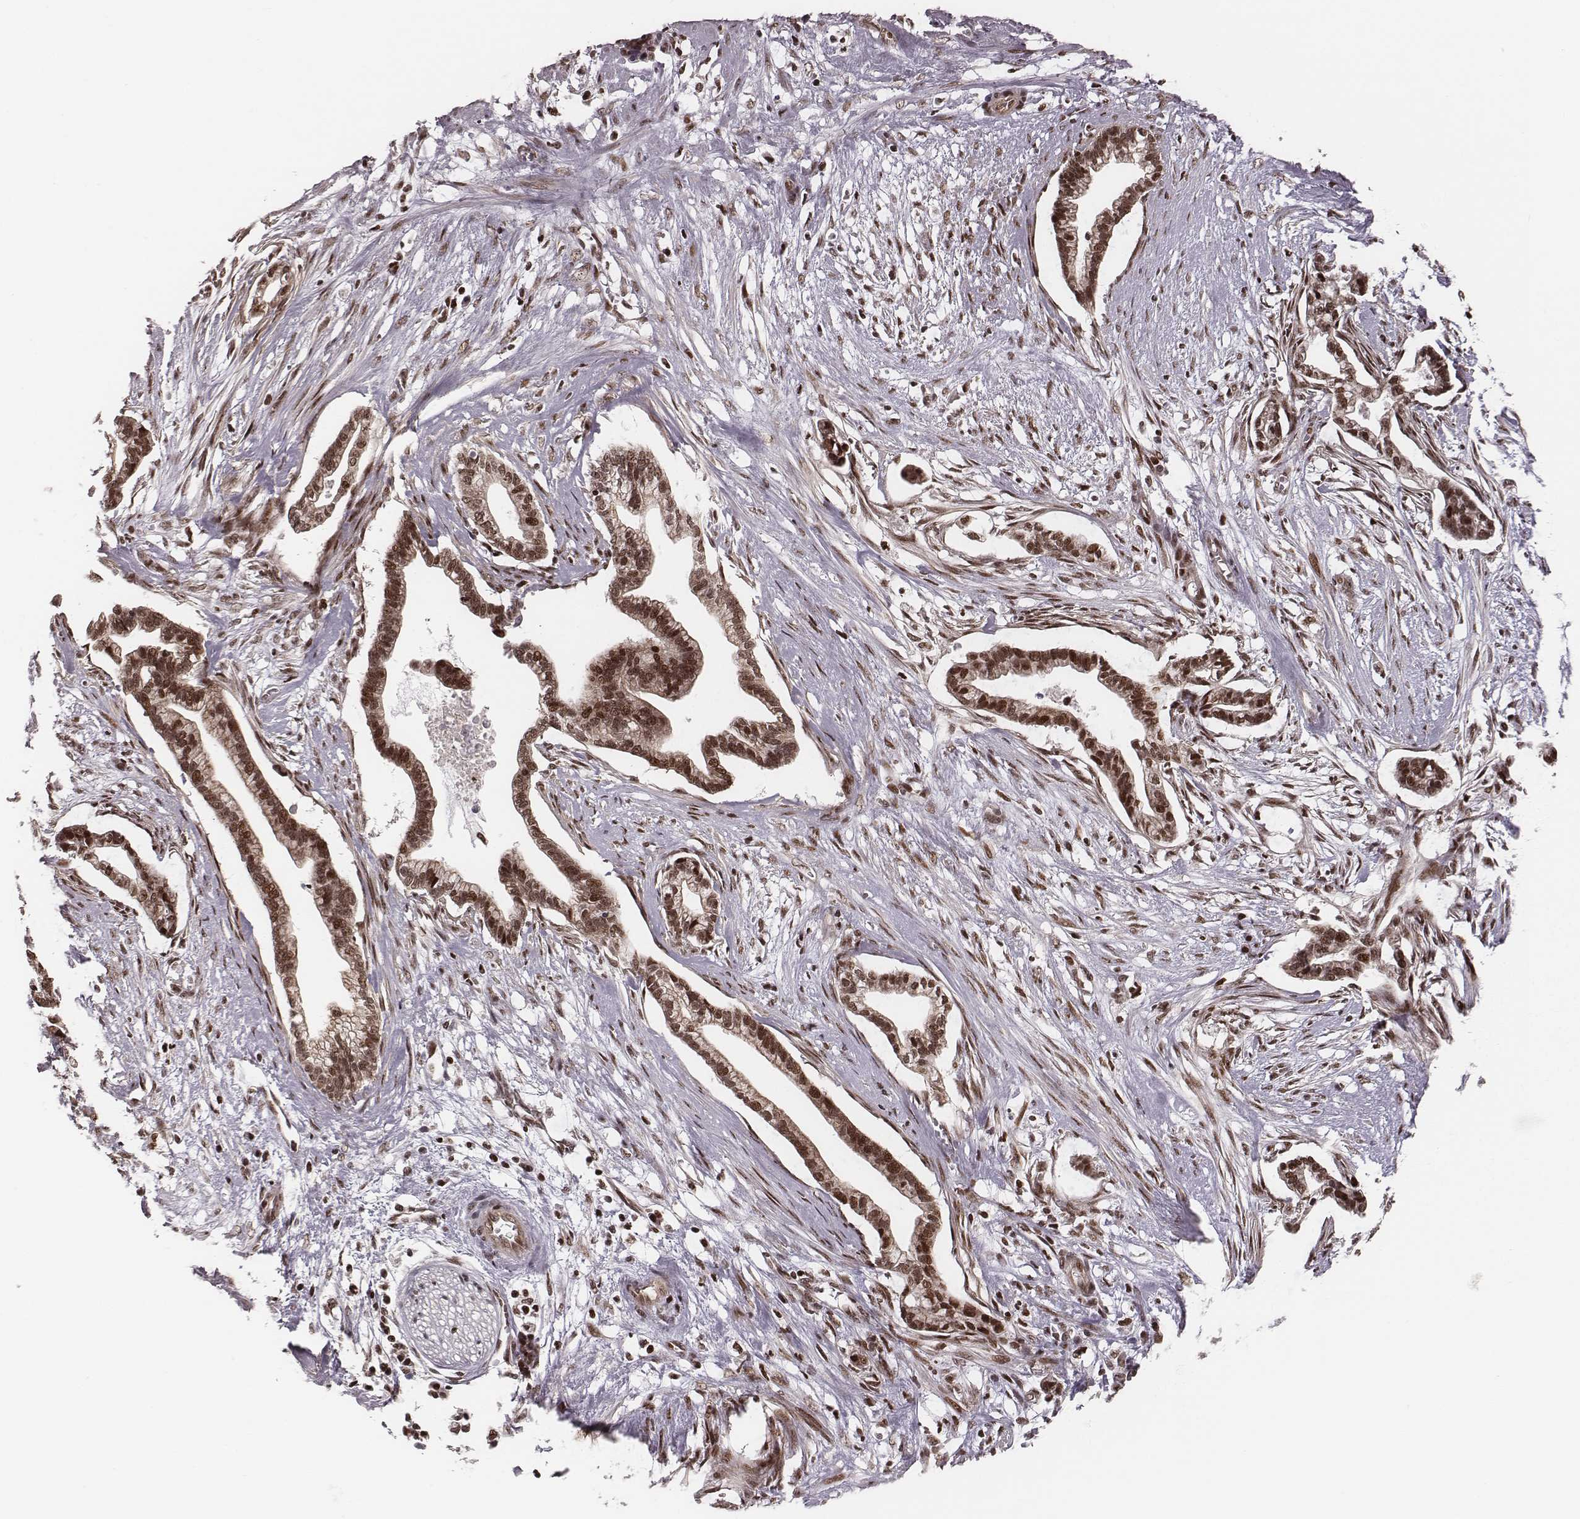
{"staining": {"intensity": "moderate", "quantity": ">75%", "location": "nuclear"}, "tissue": "cervical cancer", "cell_type": "Tumor cells", "image_type": "cancer", "snomed": [{"axis": "morphology", "description": "Adenocarcinoma, NOS"}, {"axis": "topography", "description": "Cervix"}], "caption": "Approximately >75% of tumor cells in human cervical cancer reveal moderate nuclear protein positivity as visualized by brown immunohistochemical staining.", "gene": "VRK3", "patient": {"sex": "female", "age": 62}}